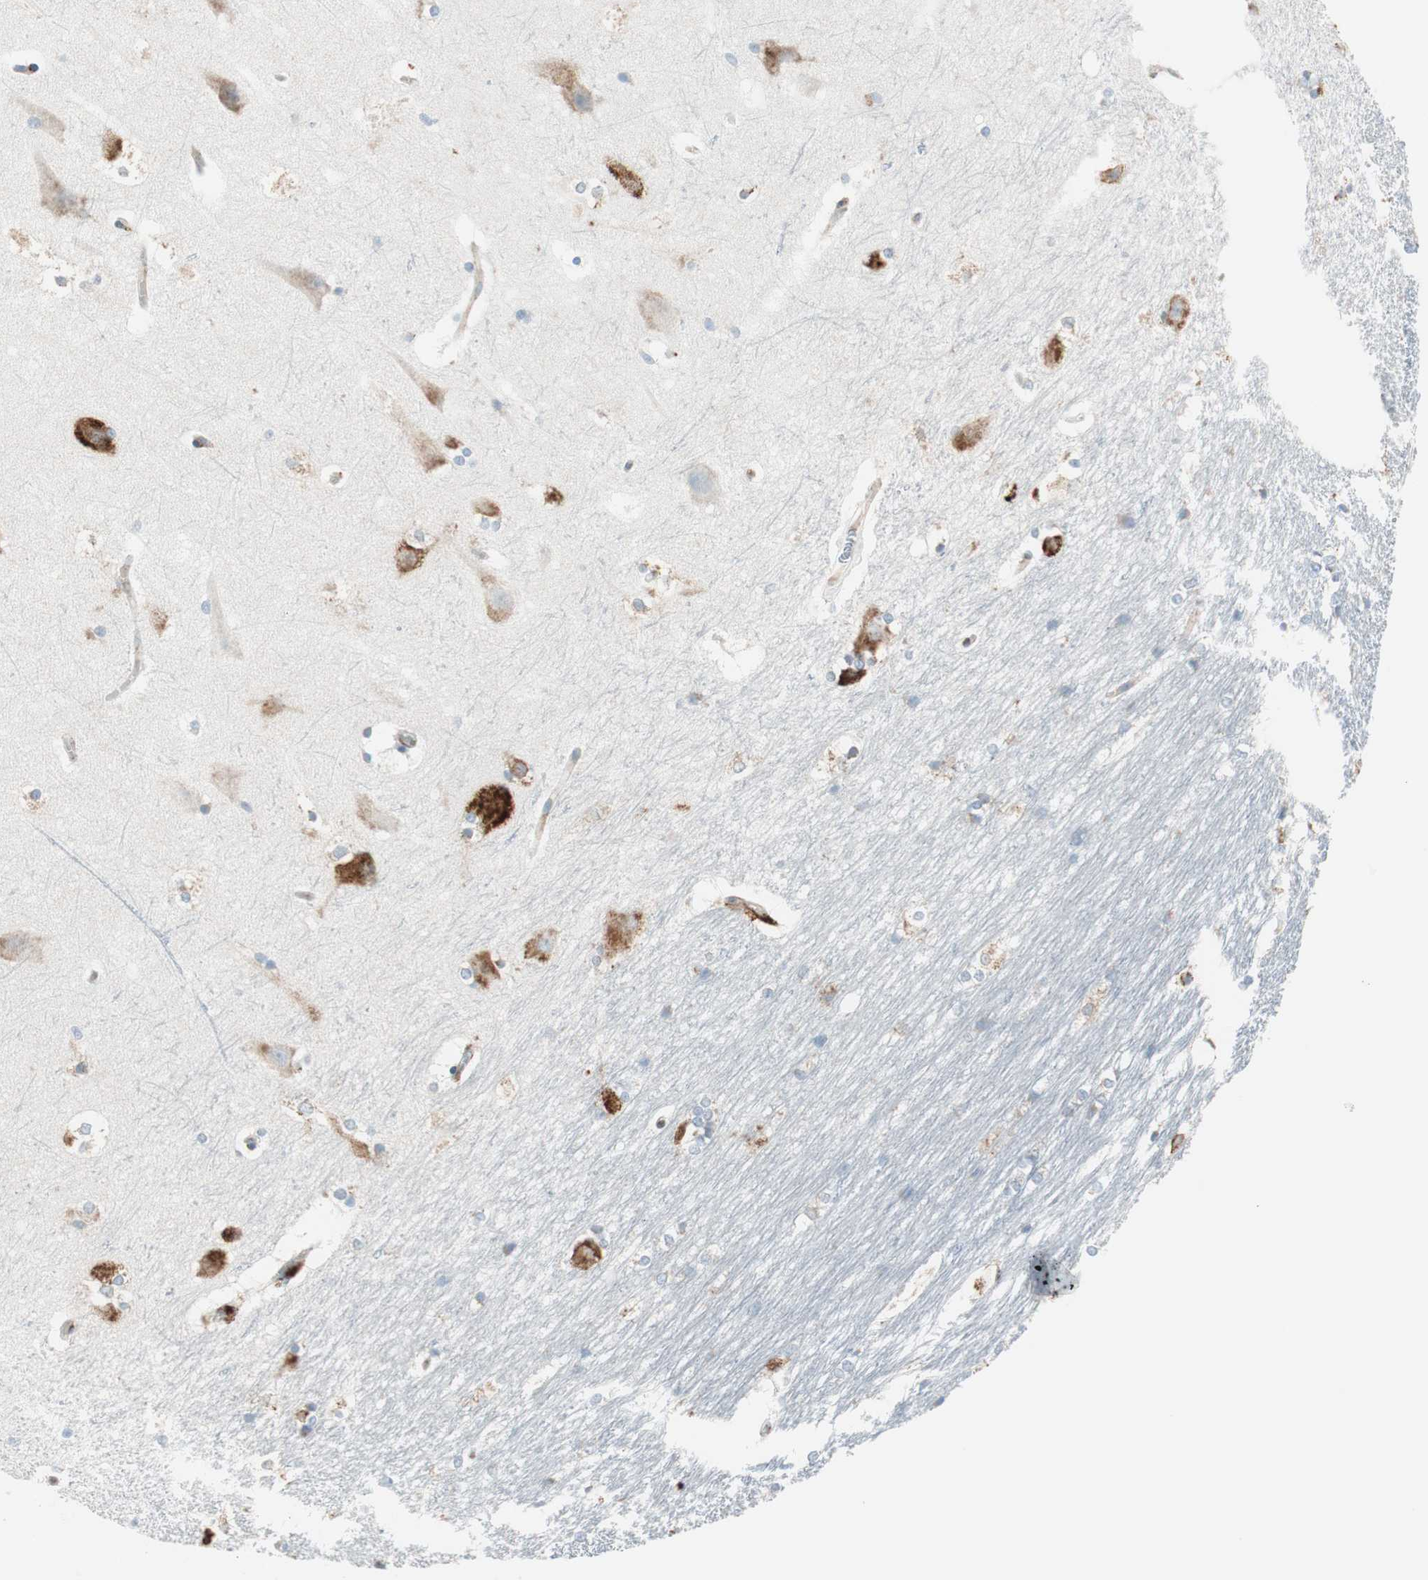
{"staining": {"intensity": "moderate", "quantity": "25%-75%", "location": "cytoplasmic/membranous"}, "tissue": "hippocampus", "cell_type": "Glial cells", "image_type": "normal", "snomed": [{"axis": "morphology", "description": "Normal tissue, NOS"}, {"axis": "topography", "description": "Hippocampus"}], "caption": "Immunohistochemical staining of benign hippocampus shows medium levels of moderate cytoplasmic/membranous positivity in about 25%-75% of glial cells. (IHC, brightfield microscopy, high magnification).", "gene": "P4HTM", "patient": {"sex": "female", "age": 19}}